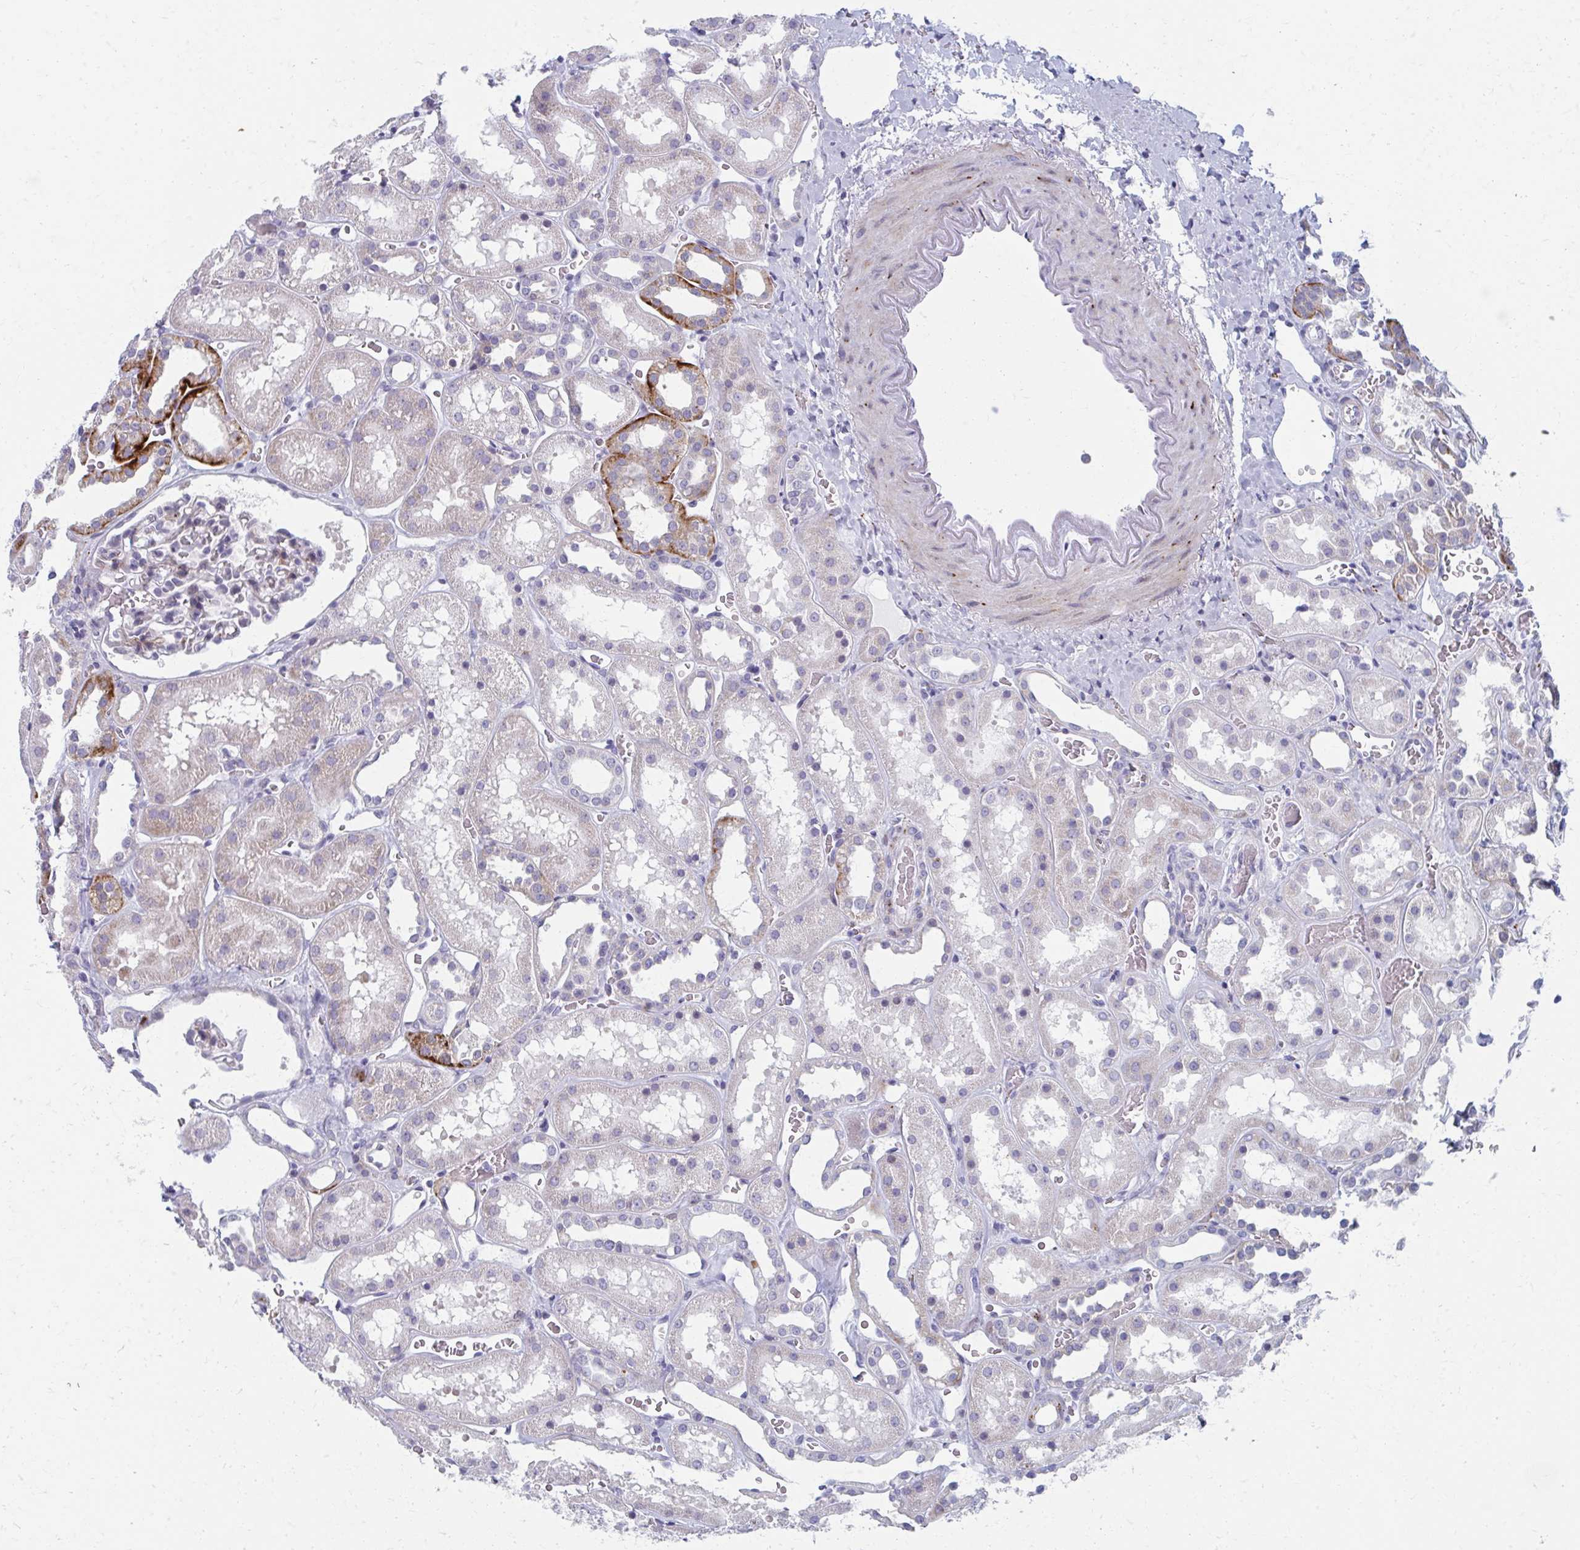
{"staining": {"intensity": "negative", "quantity": "none", "location": "none"}, "tissue": "kidney", "cell_type": "Cells in glomeruli", "image_type": "normal", "snomed": [{"axis": "morphology", "description": "Normal tissue, NOS"}, {"axis": "topography", "description": "Kidney"}], "caption": "Immunohistochemical staining of unremarkable human kidney shows no significant positivity in cells in glomeruli.", "gene": "OLFM2", "patient": {"sex": "female", "age": 41}}